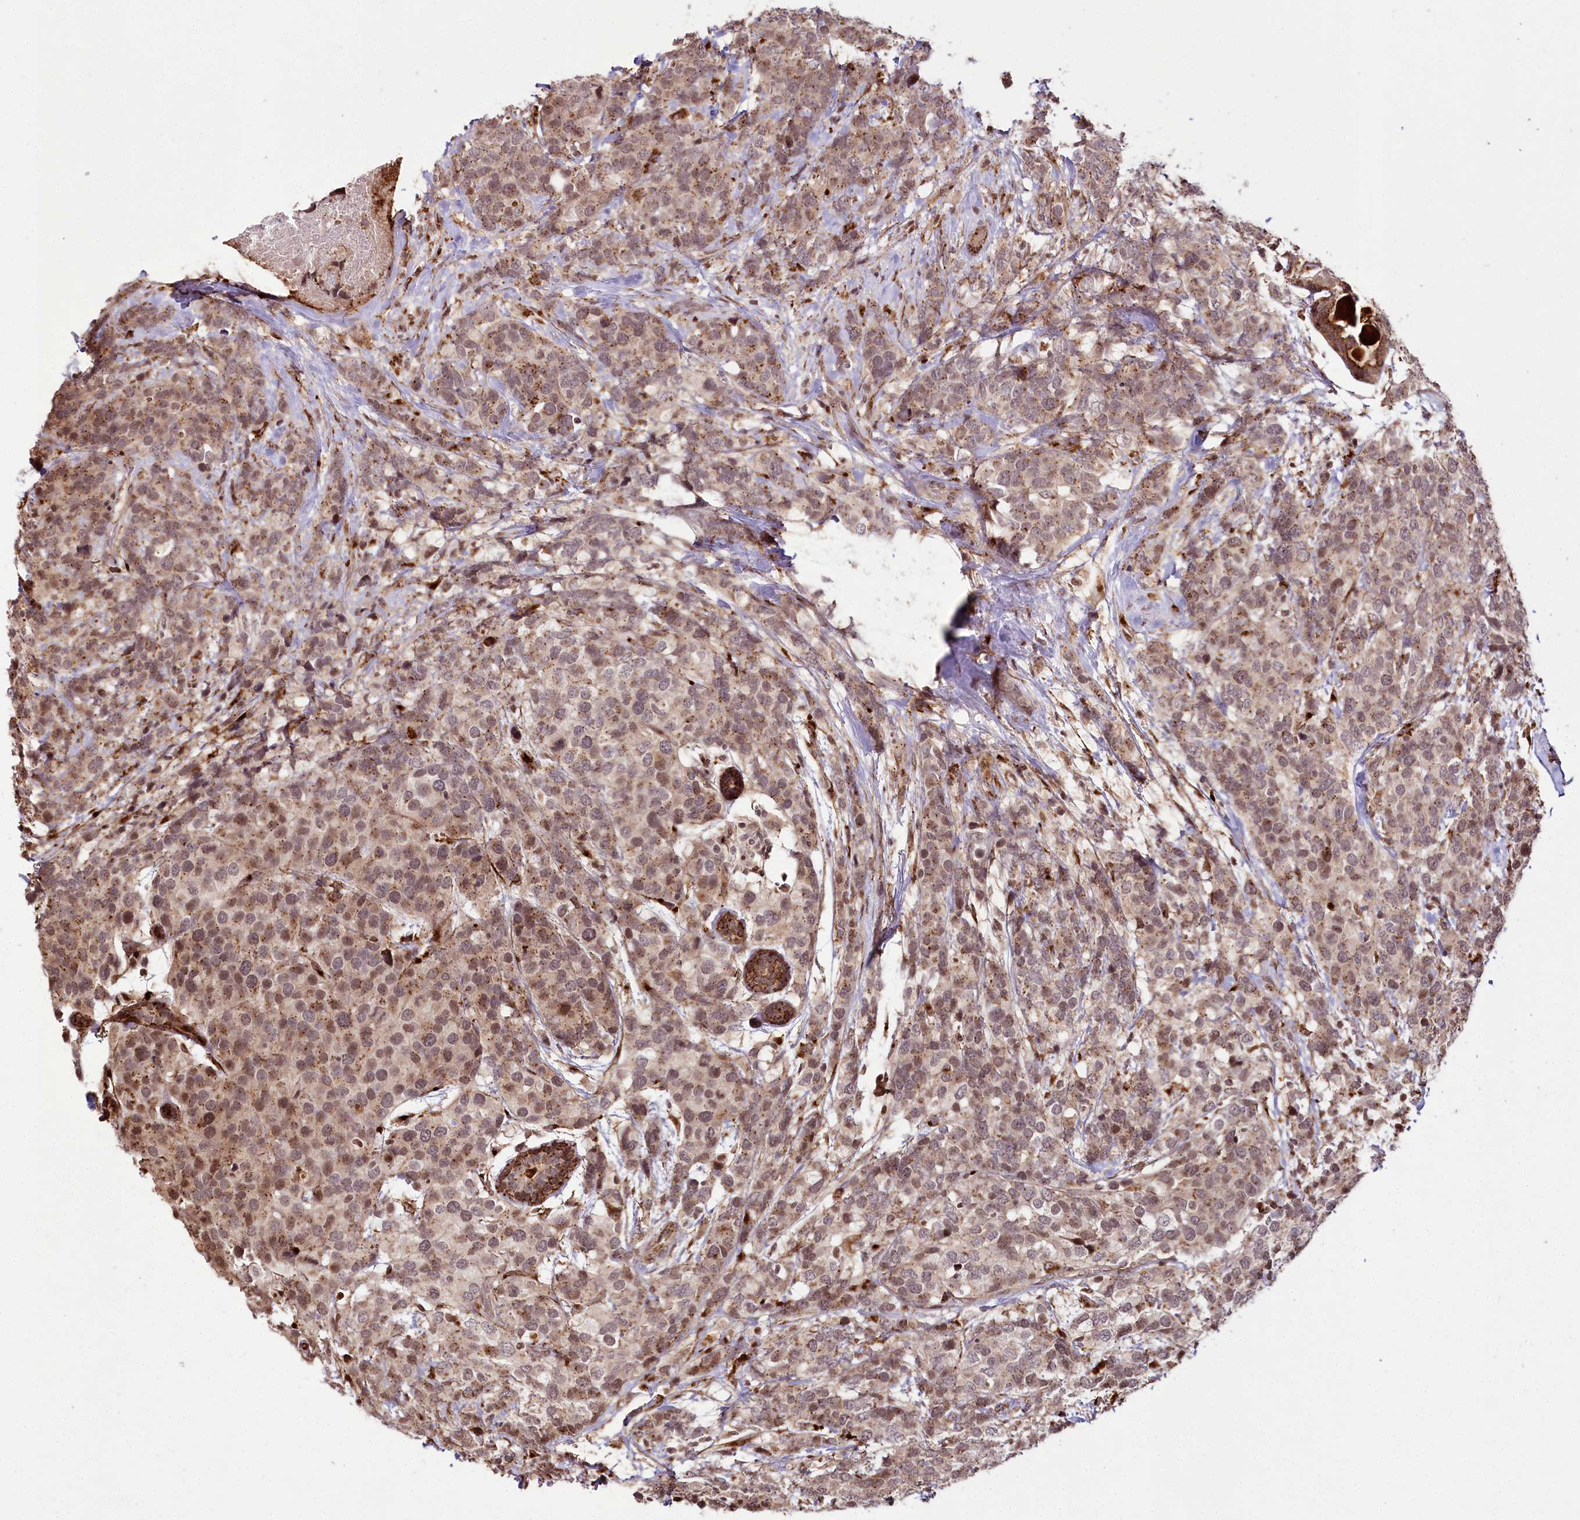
{"staining": {"intensity": "moderate", "quantity": "25%-75%", "location": "cytoplasmic/membranous,nuclear"}, "tissue": "breast cancer", "cell_type": "Tumor cells", "image_type": "cancer", "snomed": [{"axis": "morphology", "description": "Lobular carcinoma"}, {"axis": "topography", "description": "Breast"}], "caption": "Human lobular carcinoma (breast) stained with a protein marker reveals moderate staining in tumor cells.", "gene": "HOXC8", "patient": {"sex": "female", "age": 59}}